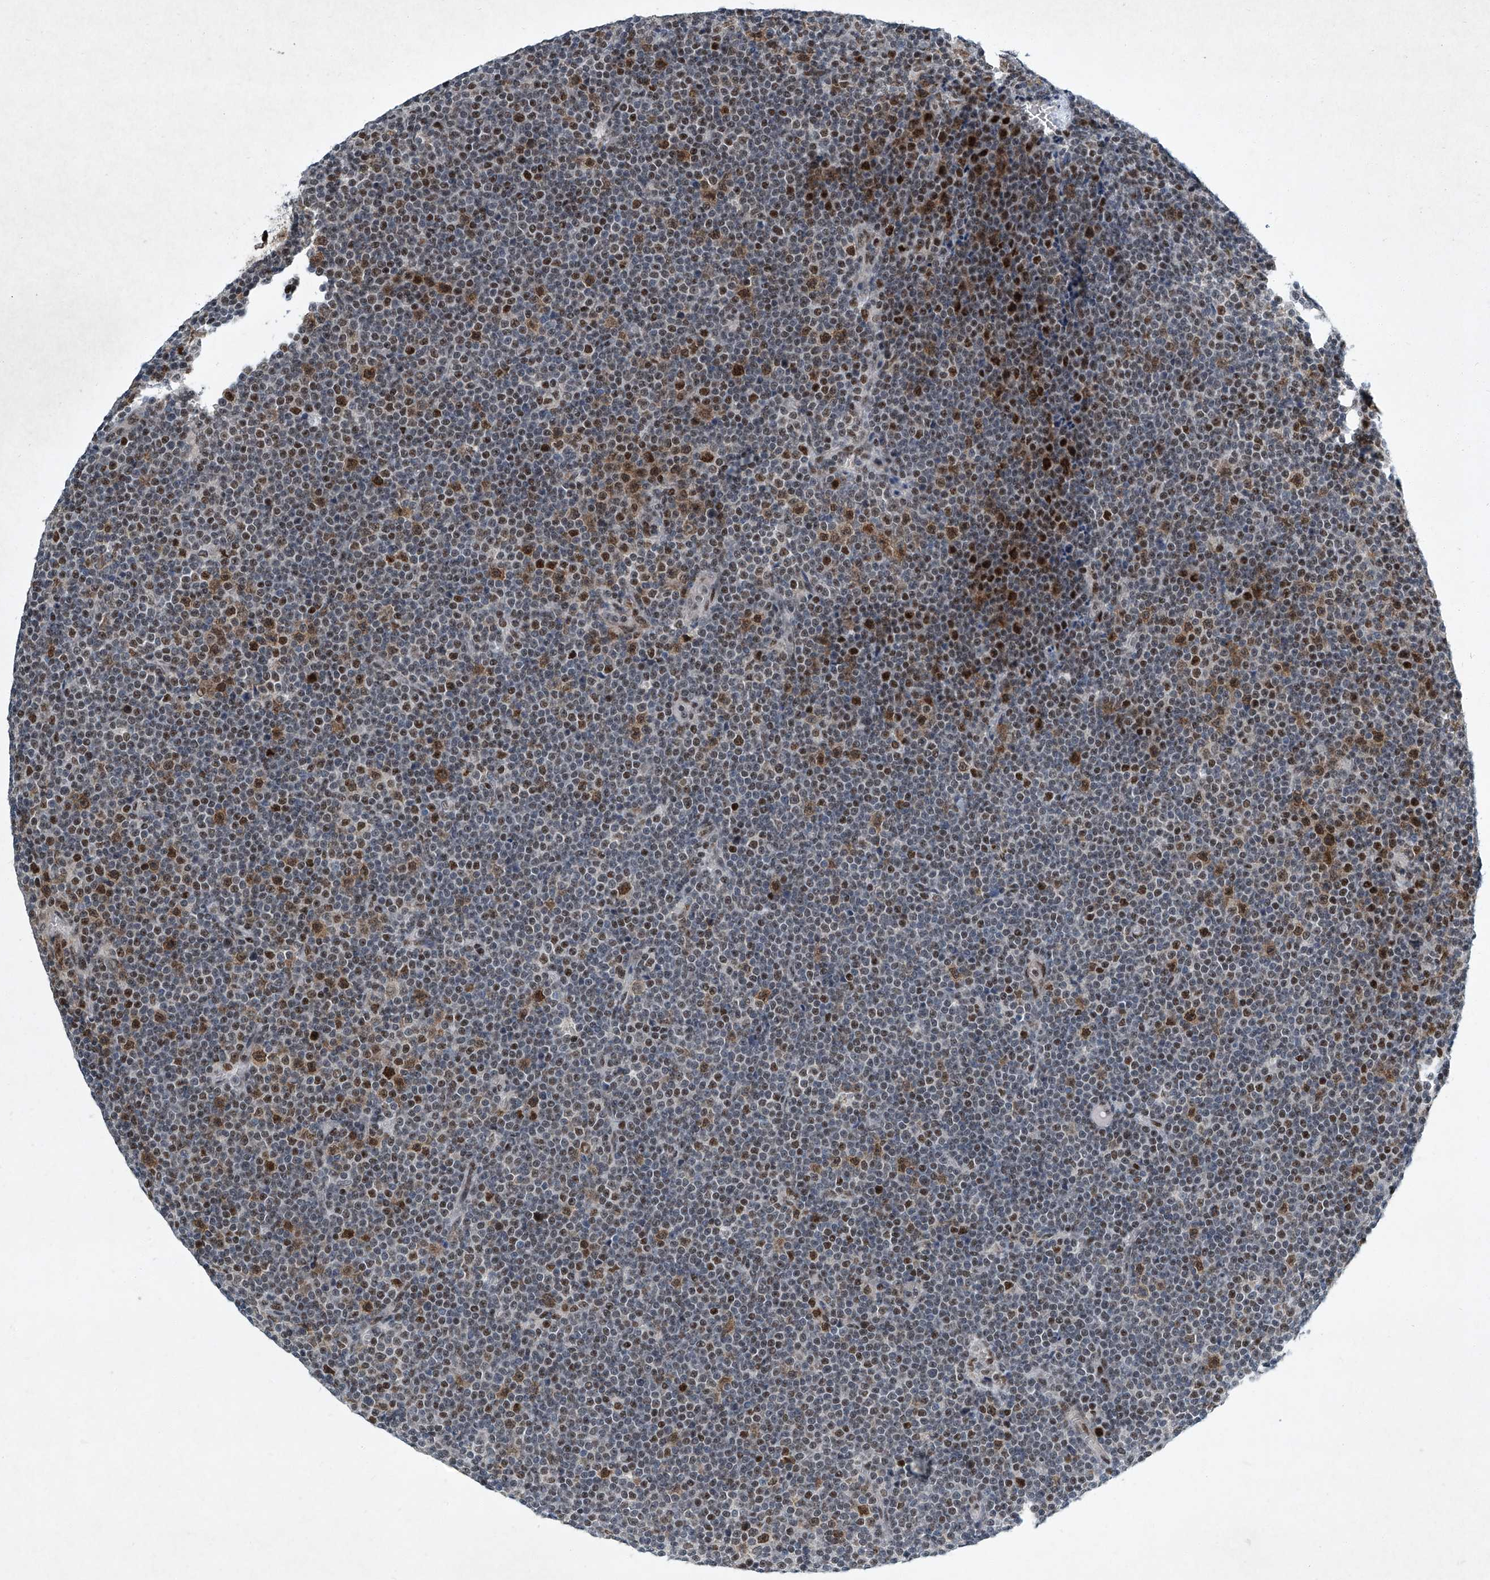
{"staining": {"intensity": "moderate", "quantity": "25%-75%", "location": "nuclear"}, "tissue": "lymphoma", "cell_type": "Tumor cells", "image_type": "cancer", "snomed": [{"axis": "morphology", "description": "Malignant lymphoma, non-Hodgkin's type, Low grade"}, {"axis": "topography", "description": "Lymph node"}], "caption": "Lymphoma stained for a protein (brown) displays moderate nuclear positive staining in about 25%-75% of tumor cells.", "gene": "TFDP1", "patient": {"sex": "female", "age": 67}}